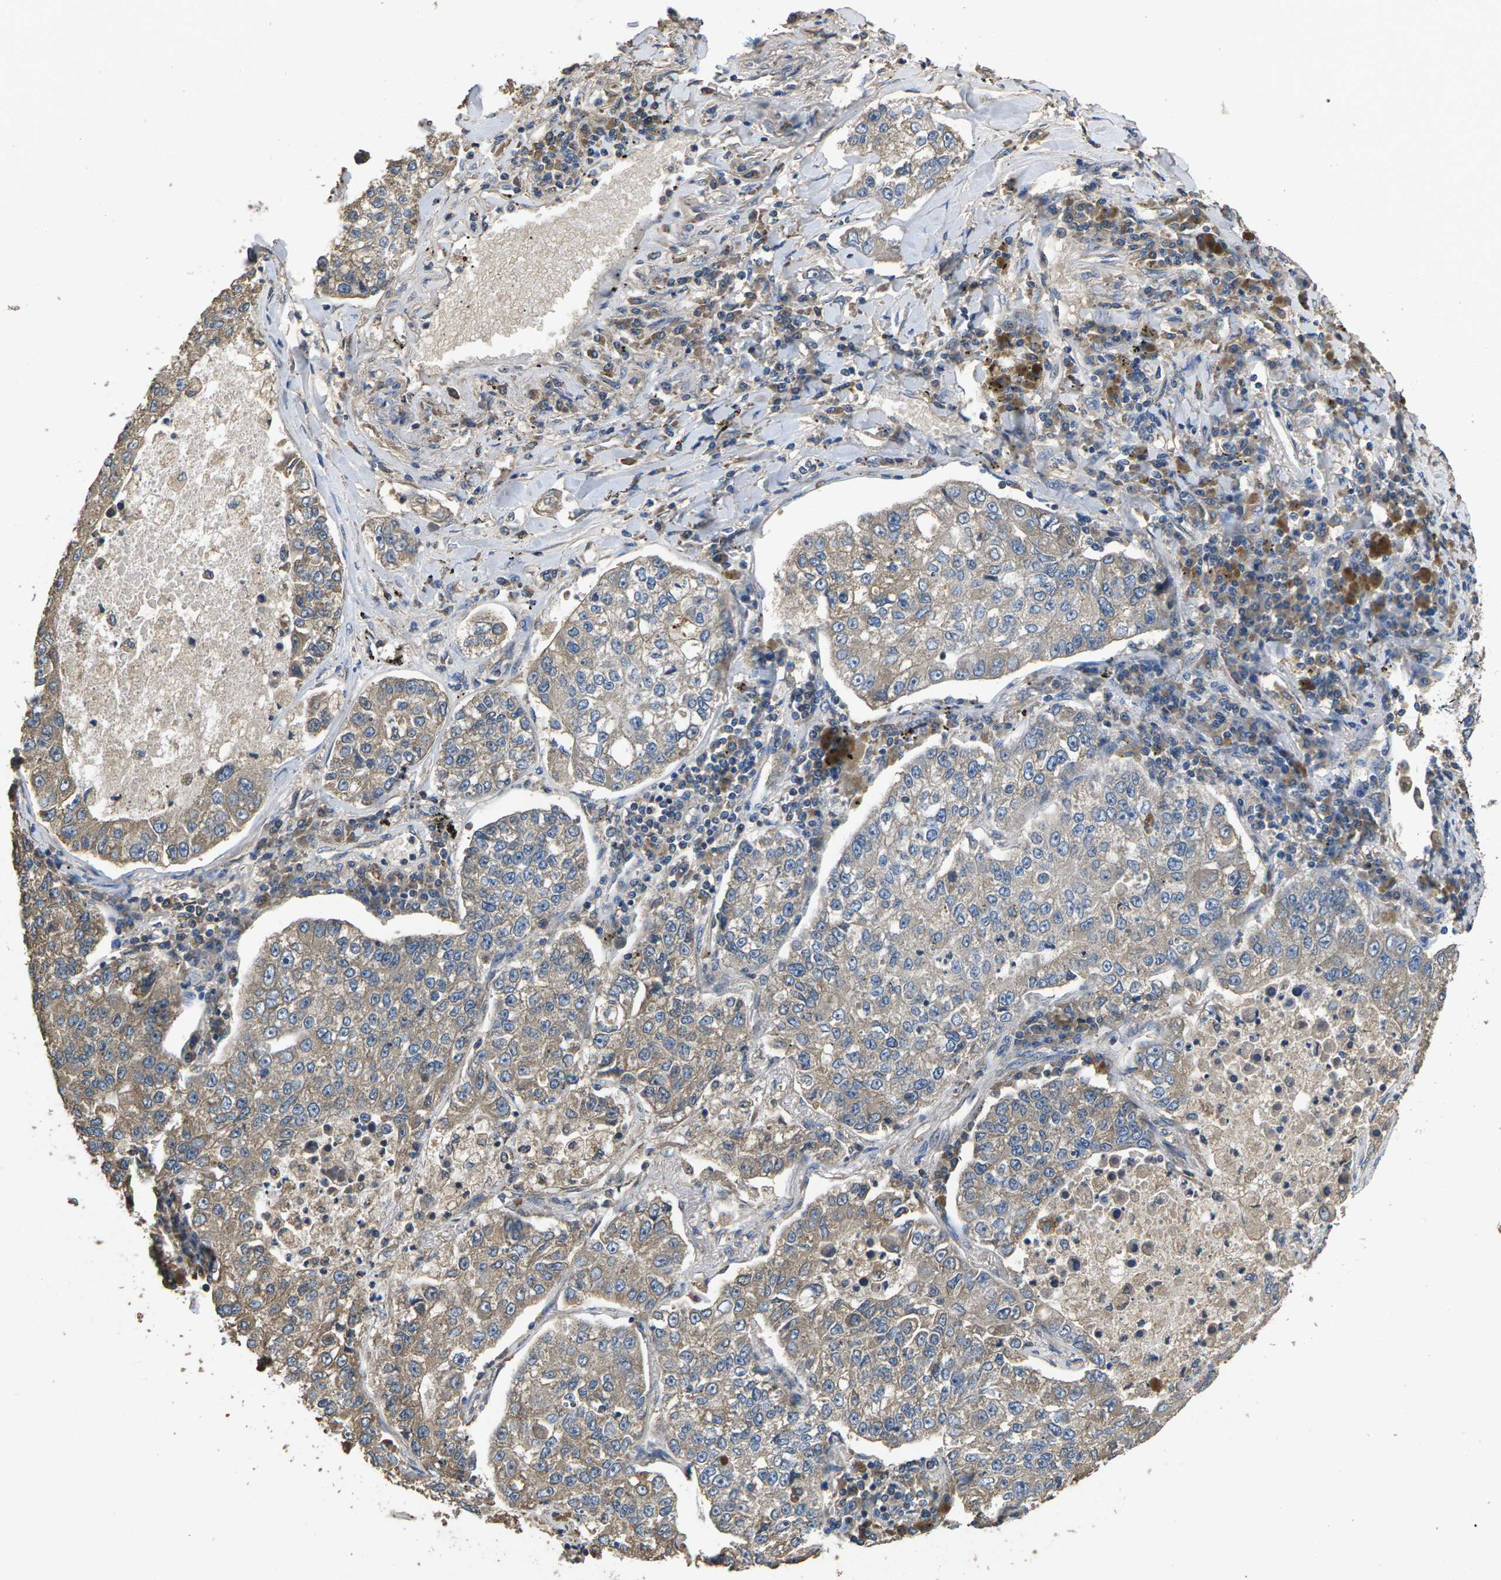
{"staining": {"intensity": "weak", "quantity": "<25%", "location": "cytoplasmic/membranous"}, "tissue": "lung cancer", "cell_type": "Tumor cells", "image_type": "cancer", "snomed": [{"axis": "morphology", "description": "Adenocarcinoma, NOS"}, {"axis": "topography", "description": "Lung"}], "caption": "DAB (3,3'-diaminobenzidine) immunohistochemical staining of human lung cancer (adenocarcinoma) exhibits no significant expression in tumor cells.", "gene": "B4GAT1", "patient": {"sex": "male", "age": 49}}